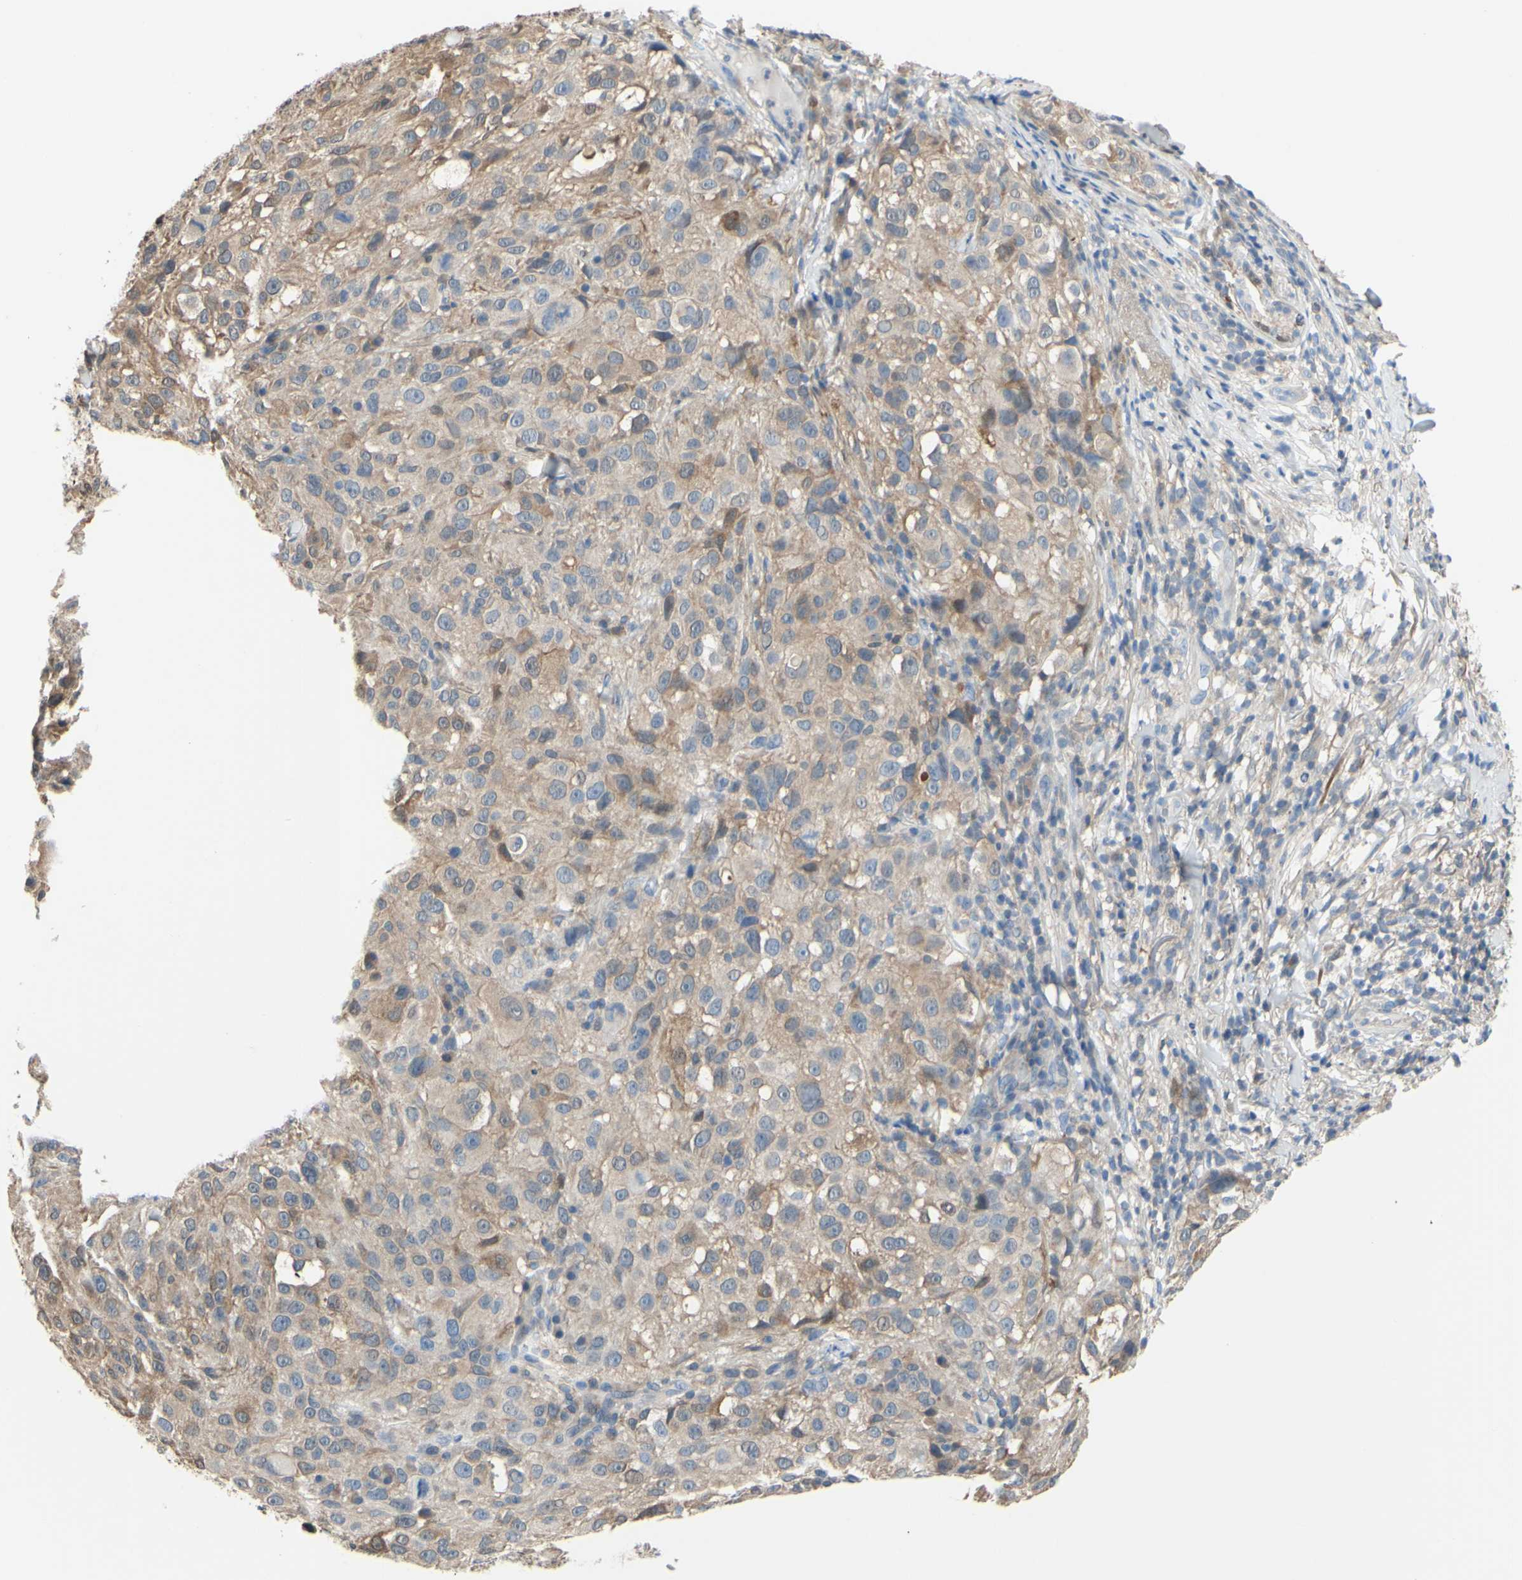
{"staining": {"intensity": "weak", "quantity": ">75%", "location": "cytoplasmic/membranous"}, "tissue": "melanoma", "cell_type": "Tumor cells", "image_type": "cancer", "snomed": [{"axis": "morphology", "description": "Necrosis, NOS"}, {"axis": "morphology", "description": "Malignant melanoma, NOS"}, {"axis": "topography", "description": "Skin"}], "caption": "Malignant melanoma stained with a brown dye reveals weak cytoplasmic/membranous positive positivity in about >75% of tumor cells.", "gene": "UPK3B", "patient": {"sex": "female", "age": 87}}